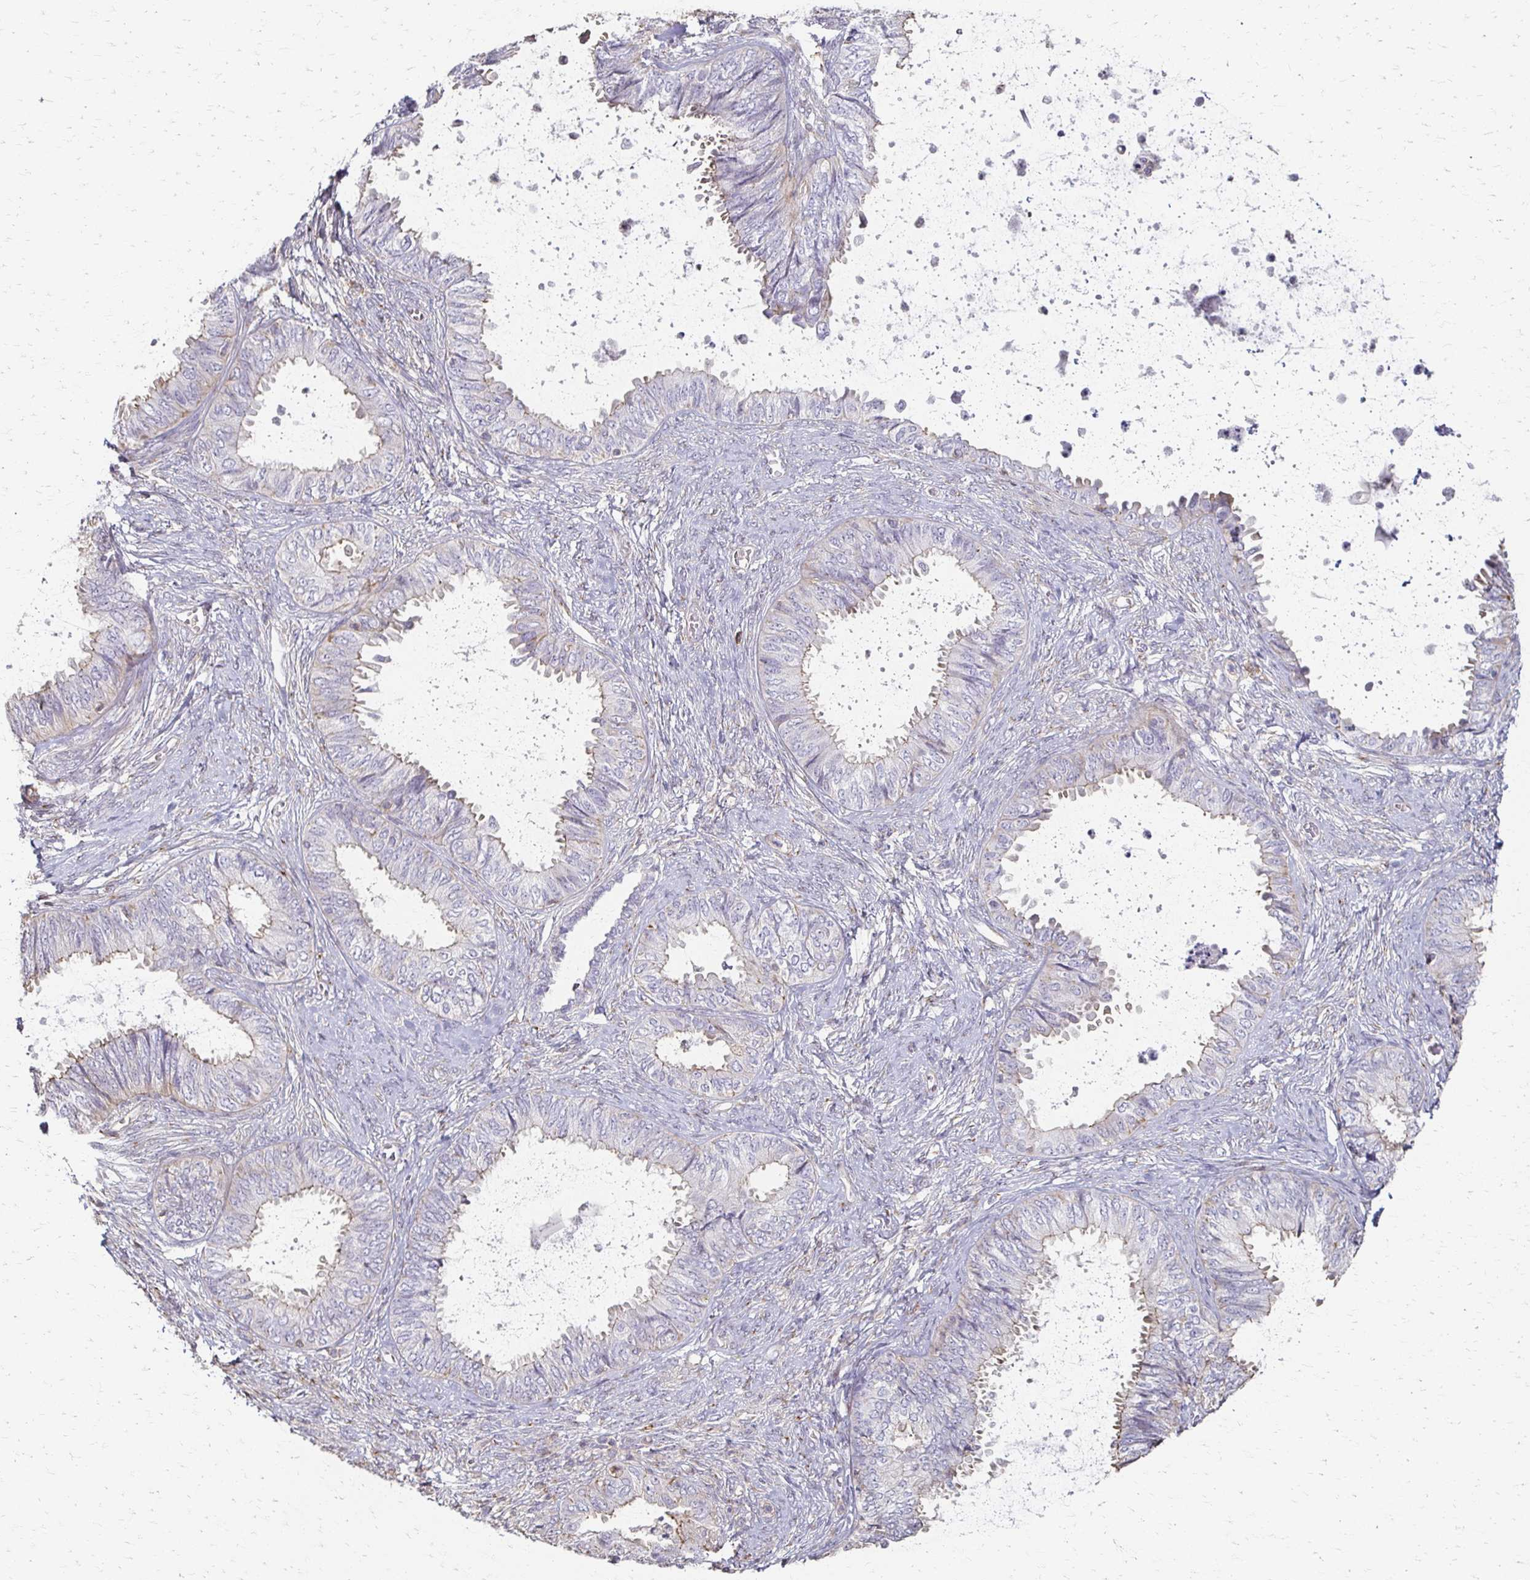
{"staining": {"intensity": "negative", "quantity": "none", "location": "none"}, "tissue": "ovarian cancer", "cell_type": "Tumor cells", "image_type": "cancer", "snomed": [{"axis": "morphology", "description": "Carcinoma, endometroid"}, {"axis": "topography", "description": "Ovary"}], "caption": "Protein analysis of ovarian cancer shows no significant positivity in tumor cells. The staining is performed using DAB brown chromogen with nuclei counter-stained in using hematoxylin.", "gene": "C1QTNF7", "patient": {"sex": "female", "age": 70}}